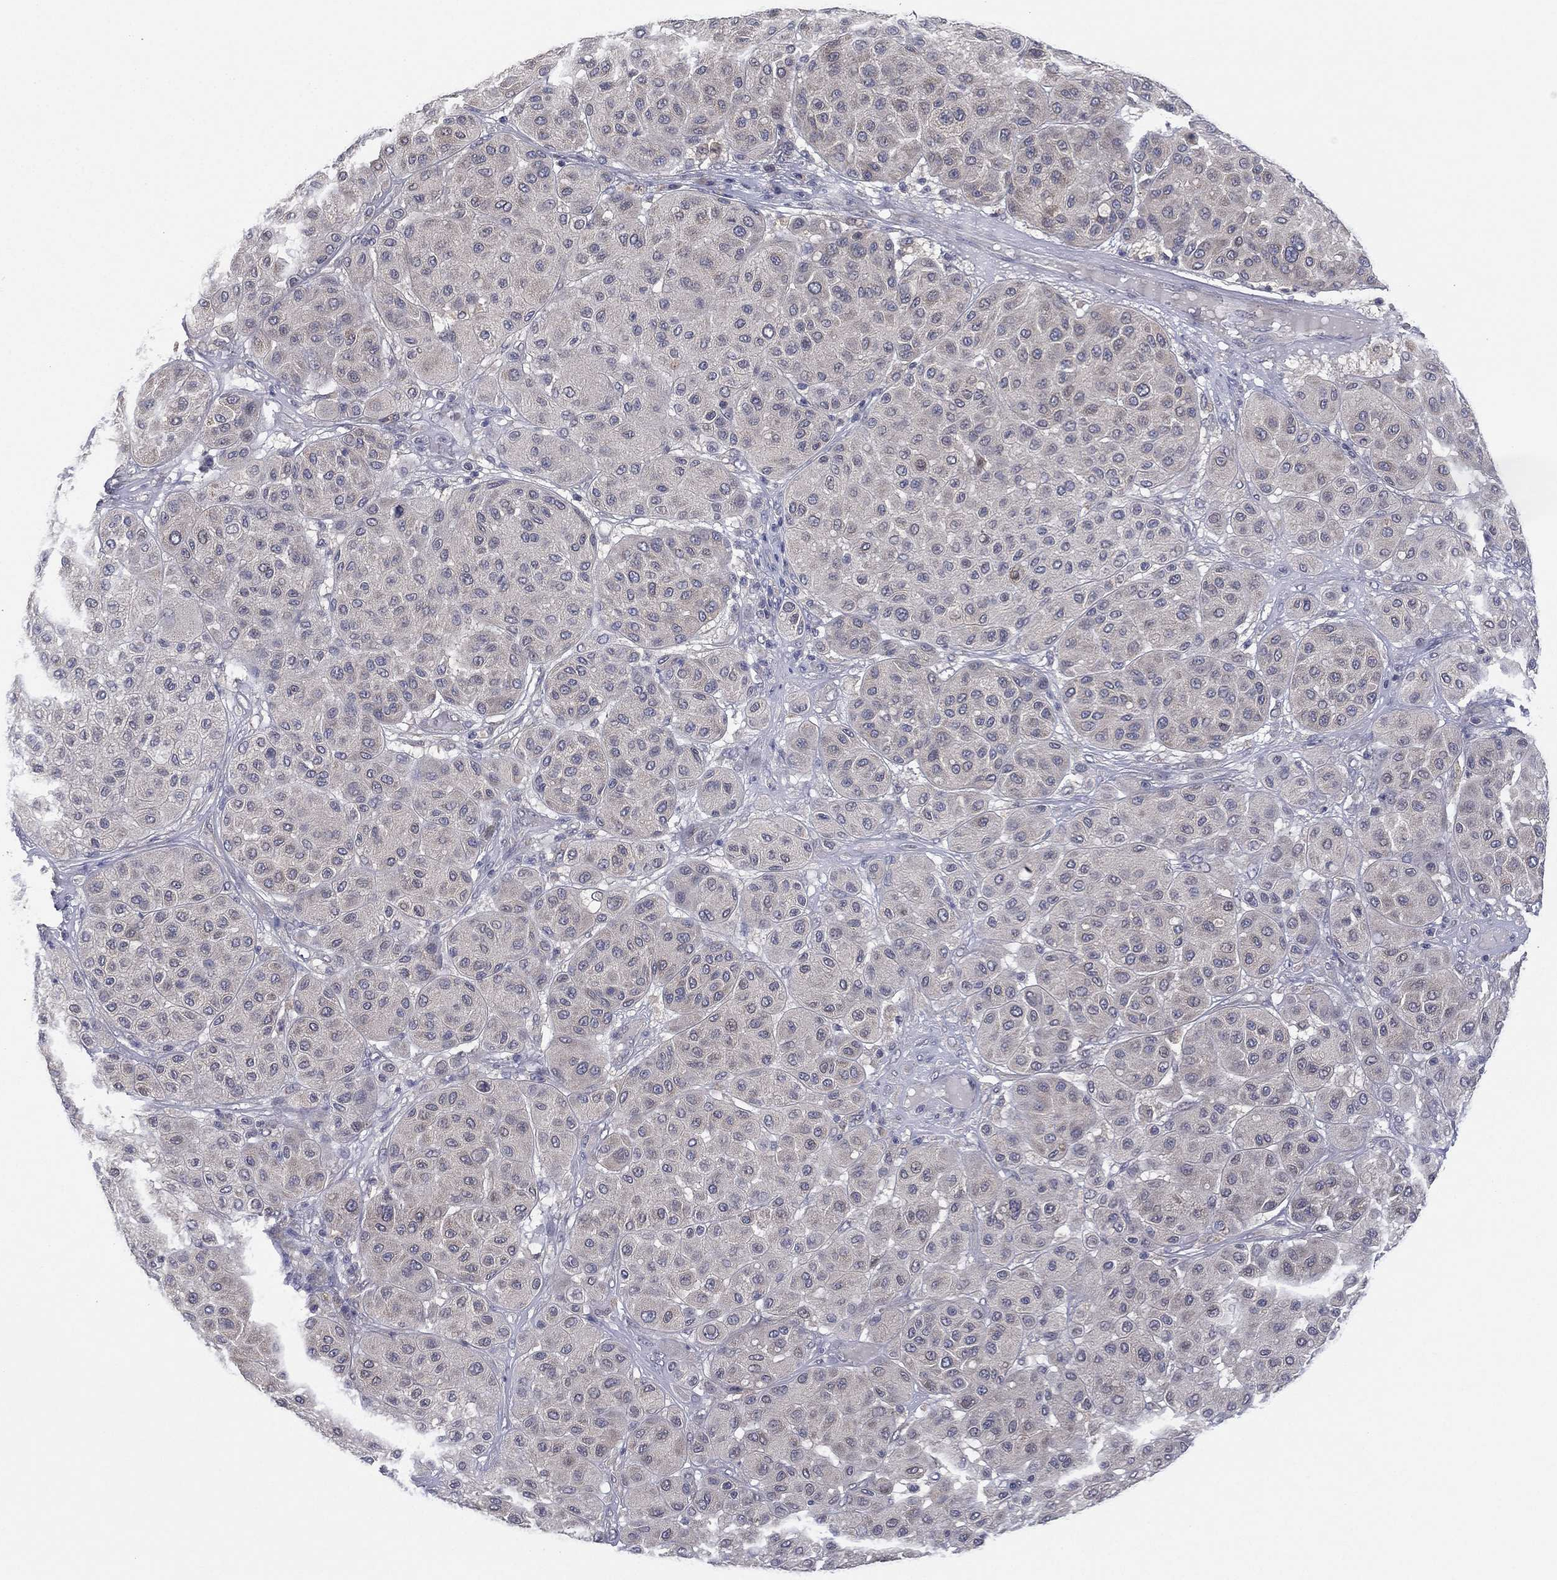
{"staining": {"intensity": "negative", "quantity": "none", "location": "none"}, "tissue": "melanoma", "cell_type": "Tumor cells", "image_type": "cancer", "snomed": [{"axis": "morphology", "description": "Malignant melanoma, Metastatic site"}, {"axis": "topography", "description": "Smooth muscle"}], "caption": "There is no significant staining in tumor cells of melanoma. The staining is performed using DAB brown chromogen with nuclei counter-stained in using hematoxylin.", "gene": "MPP7", "patient": {"sex": "male", "age": 41}}